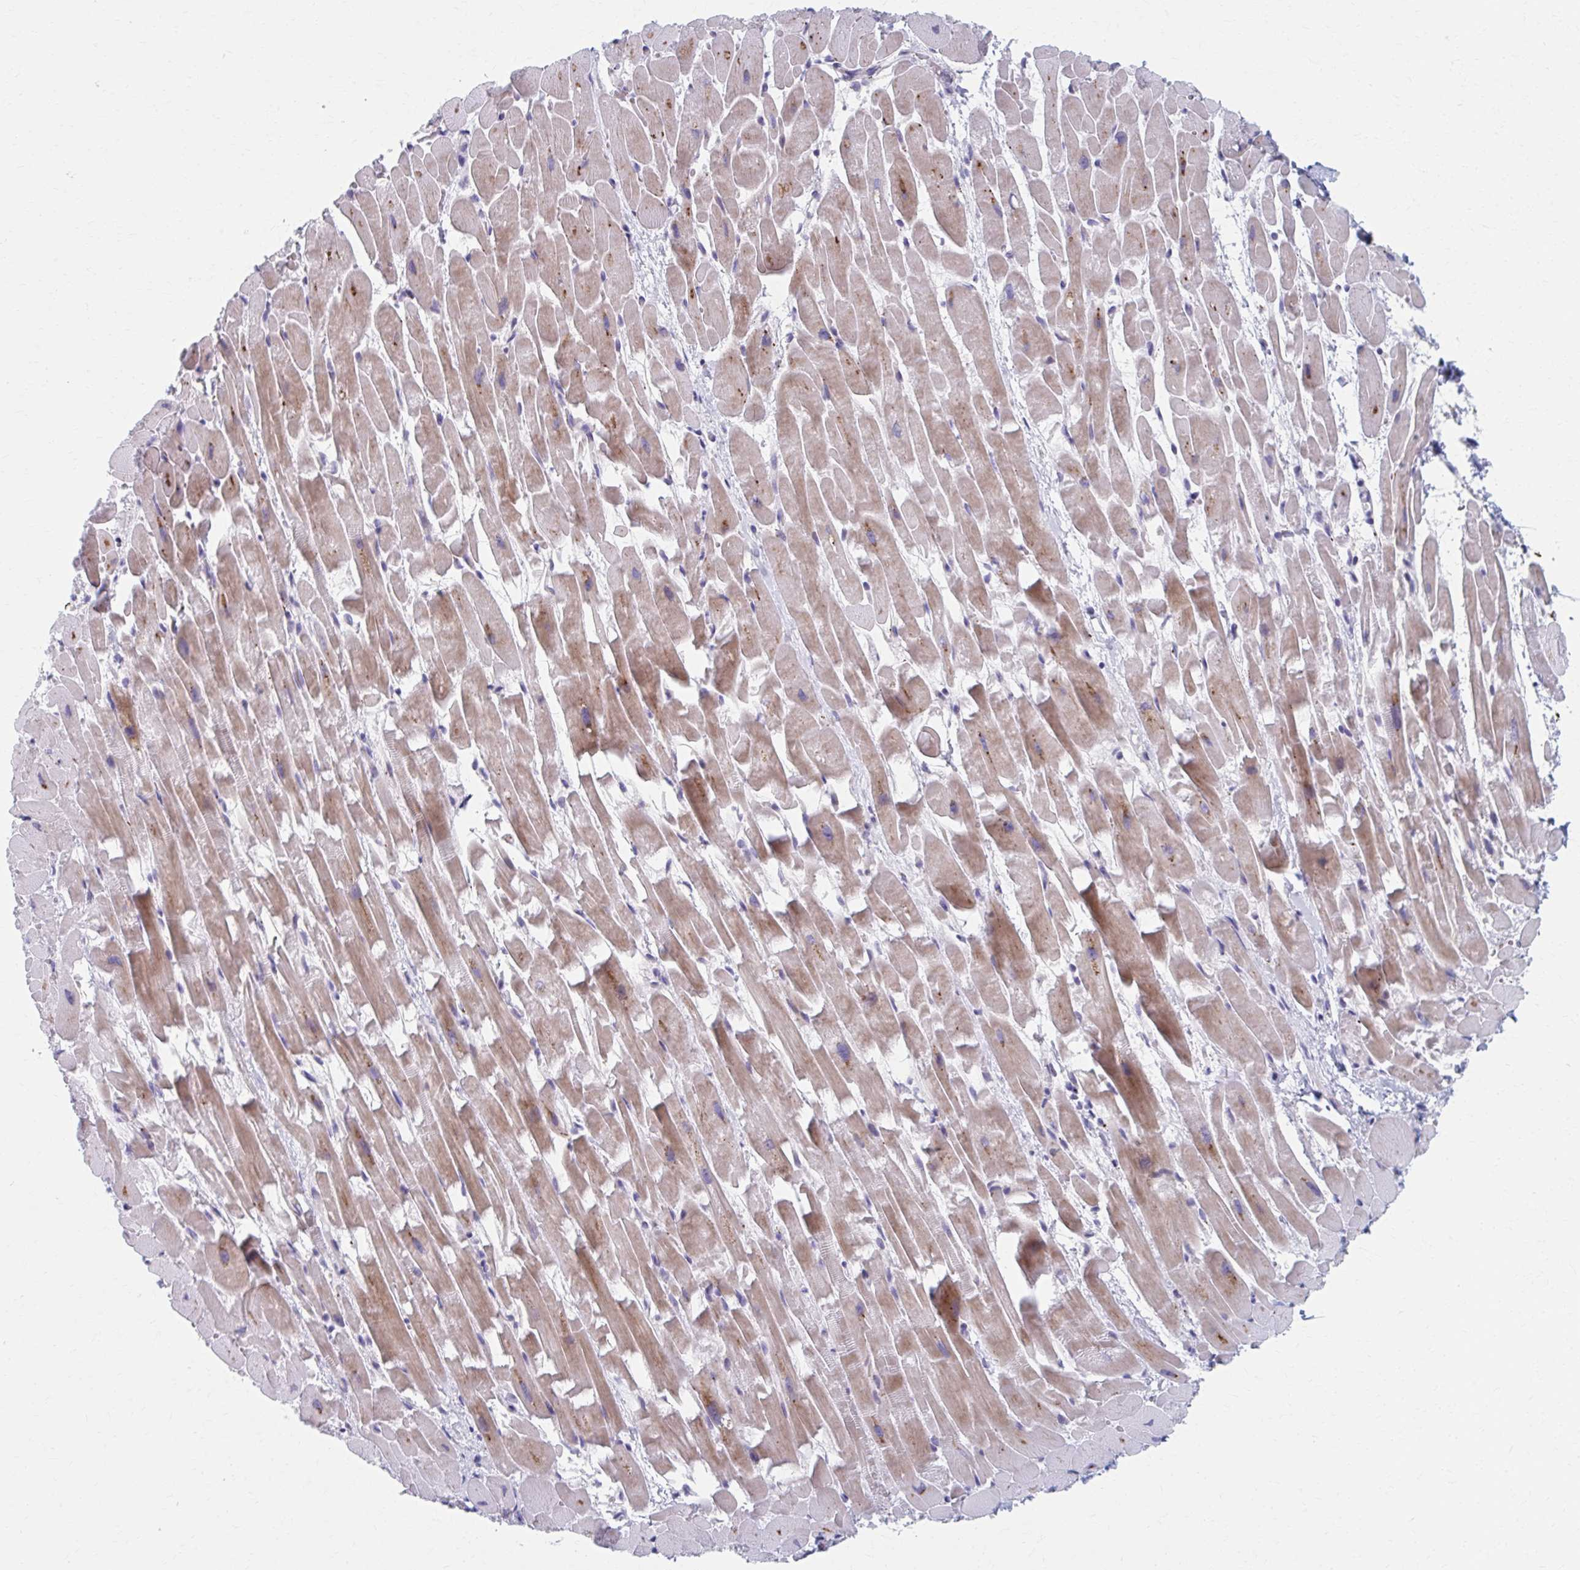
{"staining": {"intensity": "moderate", "quantity": "25%-75%", "location": "cytoplasmic/membranous"}, "tissue": "heart muscle", "cell_type": "Cardiomyocytes", "image_type": "normal", "snomed": [{"axis": "morphology", "description": "Normal tissue, NOS"}, {"axis": "topography", "description": "Heart"}], "caption": "Heart muscle stained with DAB (3,3'-diaminobenzidine) immunohistochemistry (IHC) shows medium levels of moderate cytoplasmic/membranous expression in approximately 25%-75% of cardiomyocytes.", "gene": "OLFM2", "patient": {"sex": "male", "age": 37}}